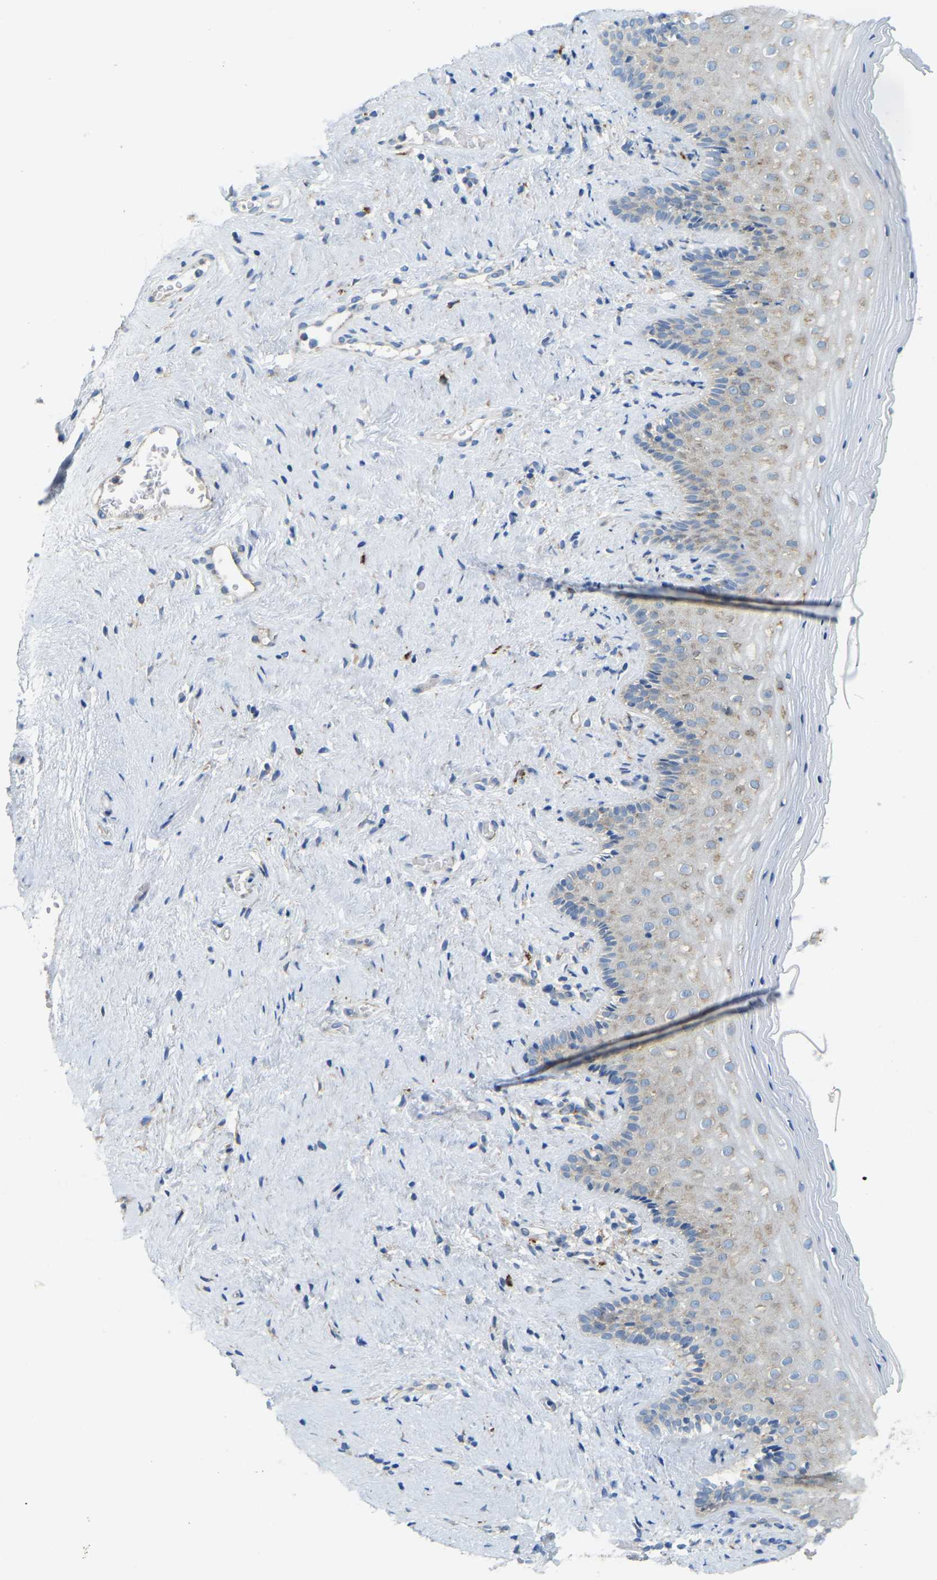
{"staining": {"intensity": "weak", "quantity": "25%-75%", "location": "cytoplasmic/membranous"}, "tissue": "vagina", "cell_type": "Squamous epithelial cells", "image_type": "normal", "snomed": [{"axis": "morphology", "description": "Normal tissue, NOS"}, {"axis": "topography", "description": "Vagina"}], "caption": "DAB (3,3'-diaminobenzidine) immunohistochemical staining of normal human vagina displays weak cytoplasmic/membranous protein staining in about 25%-75% of squamous epithelial cells.", "gene": "SND1", "patient": {"sex": "female", "age": 44}}